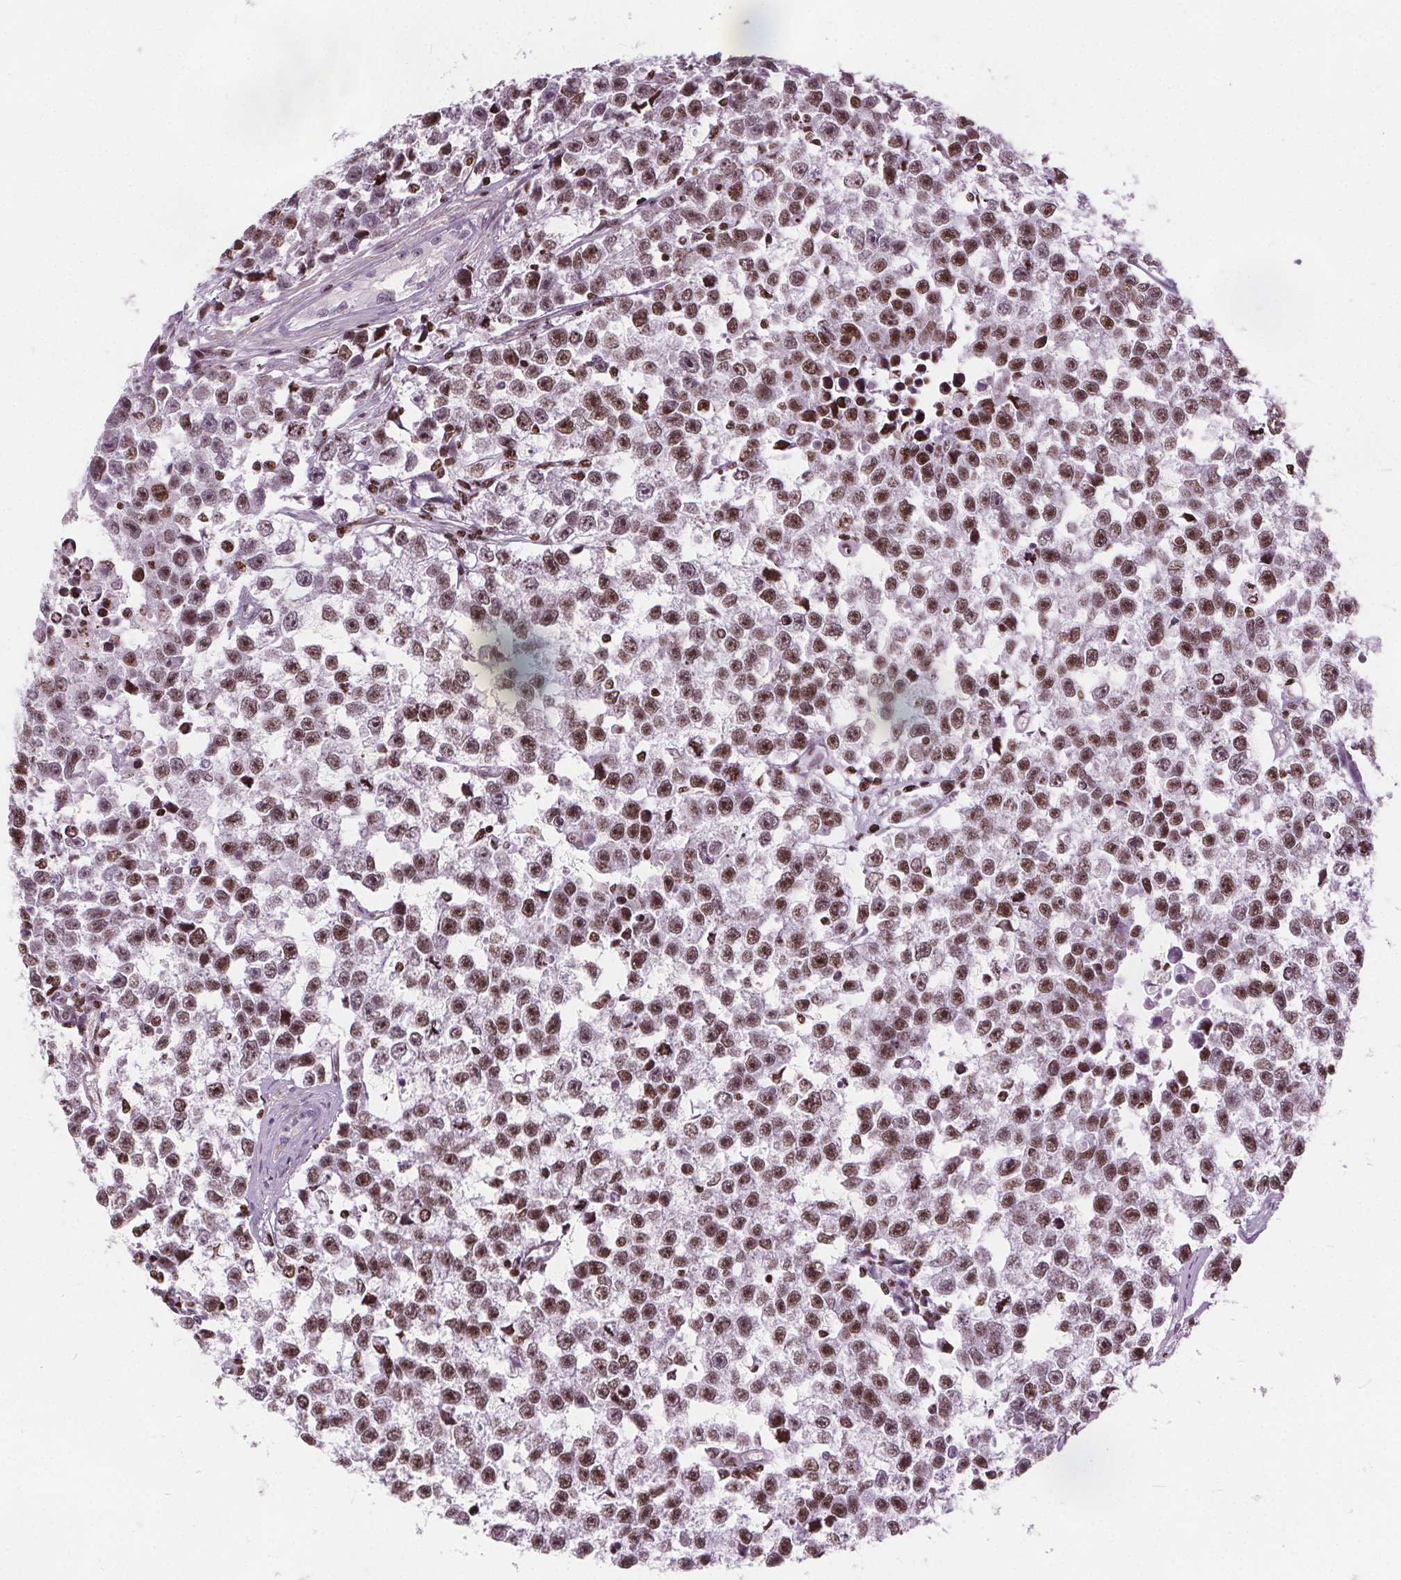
{"staining": {"intensity": "moderate", "quantity": ">75%", "location": "nuclear"}, "tissue": "testis cancer", "cell_type": "Tumor cells", "image_type": "cancer", "snomed": [{"axis": "morphology", "description": "Seminoma, NOS"}, {"axis": "topography", "description": "Testis"}], "caption": "Human seminoma (testis) stained for a protein (brown) displays moderate nuclear positive expression in approximately >75% of tumor cells.", "gene": "ISLR2", "patient": {"sex": "male", "age": 26}}